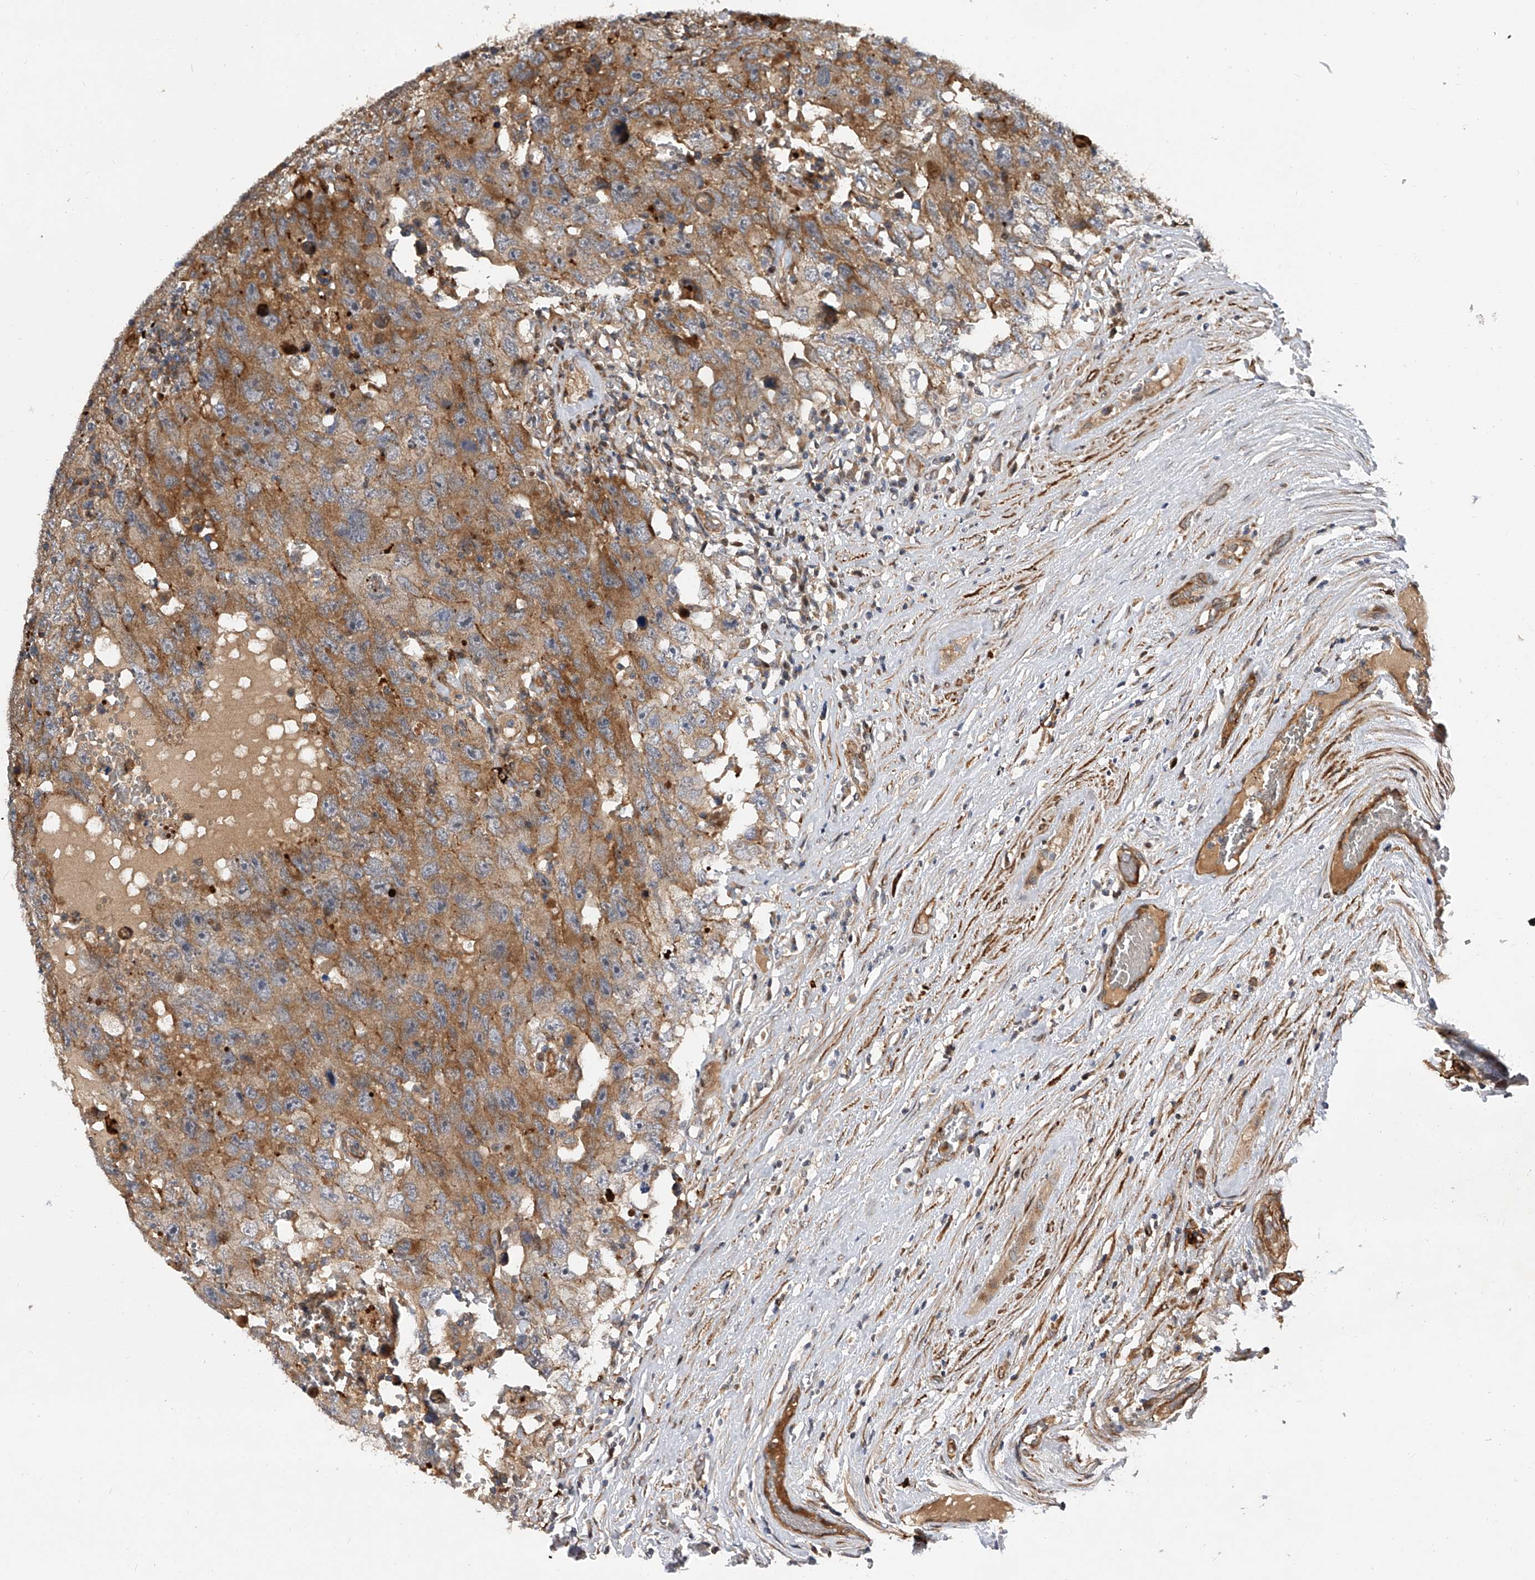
{"staining": {"intensity": "moderate", "quantity": ">75%", "location": "cytoplasmic/membranous"}, "tissue": "testis cancer", "cell_type": "Tumor cells", "image_type": "cancer", "snomed": [{"axis": "morphology", "description": "Carcinoma, Embryonal, NOS"}, {"axis": "topography", "description": "Testis"}], "caption": "An image of human testis embryonal carcinoma stained for a protein displays moderate cytoplasmic/membranous brown staining in tumor cells.", "gene": "PDSS2", "patient": {"sex": "male", "age": 26}}